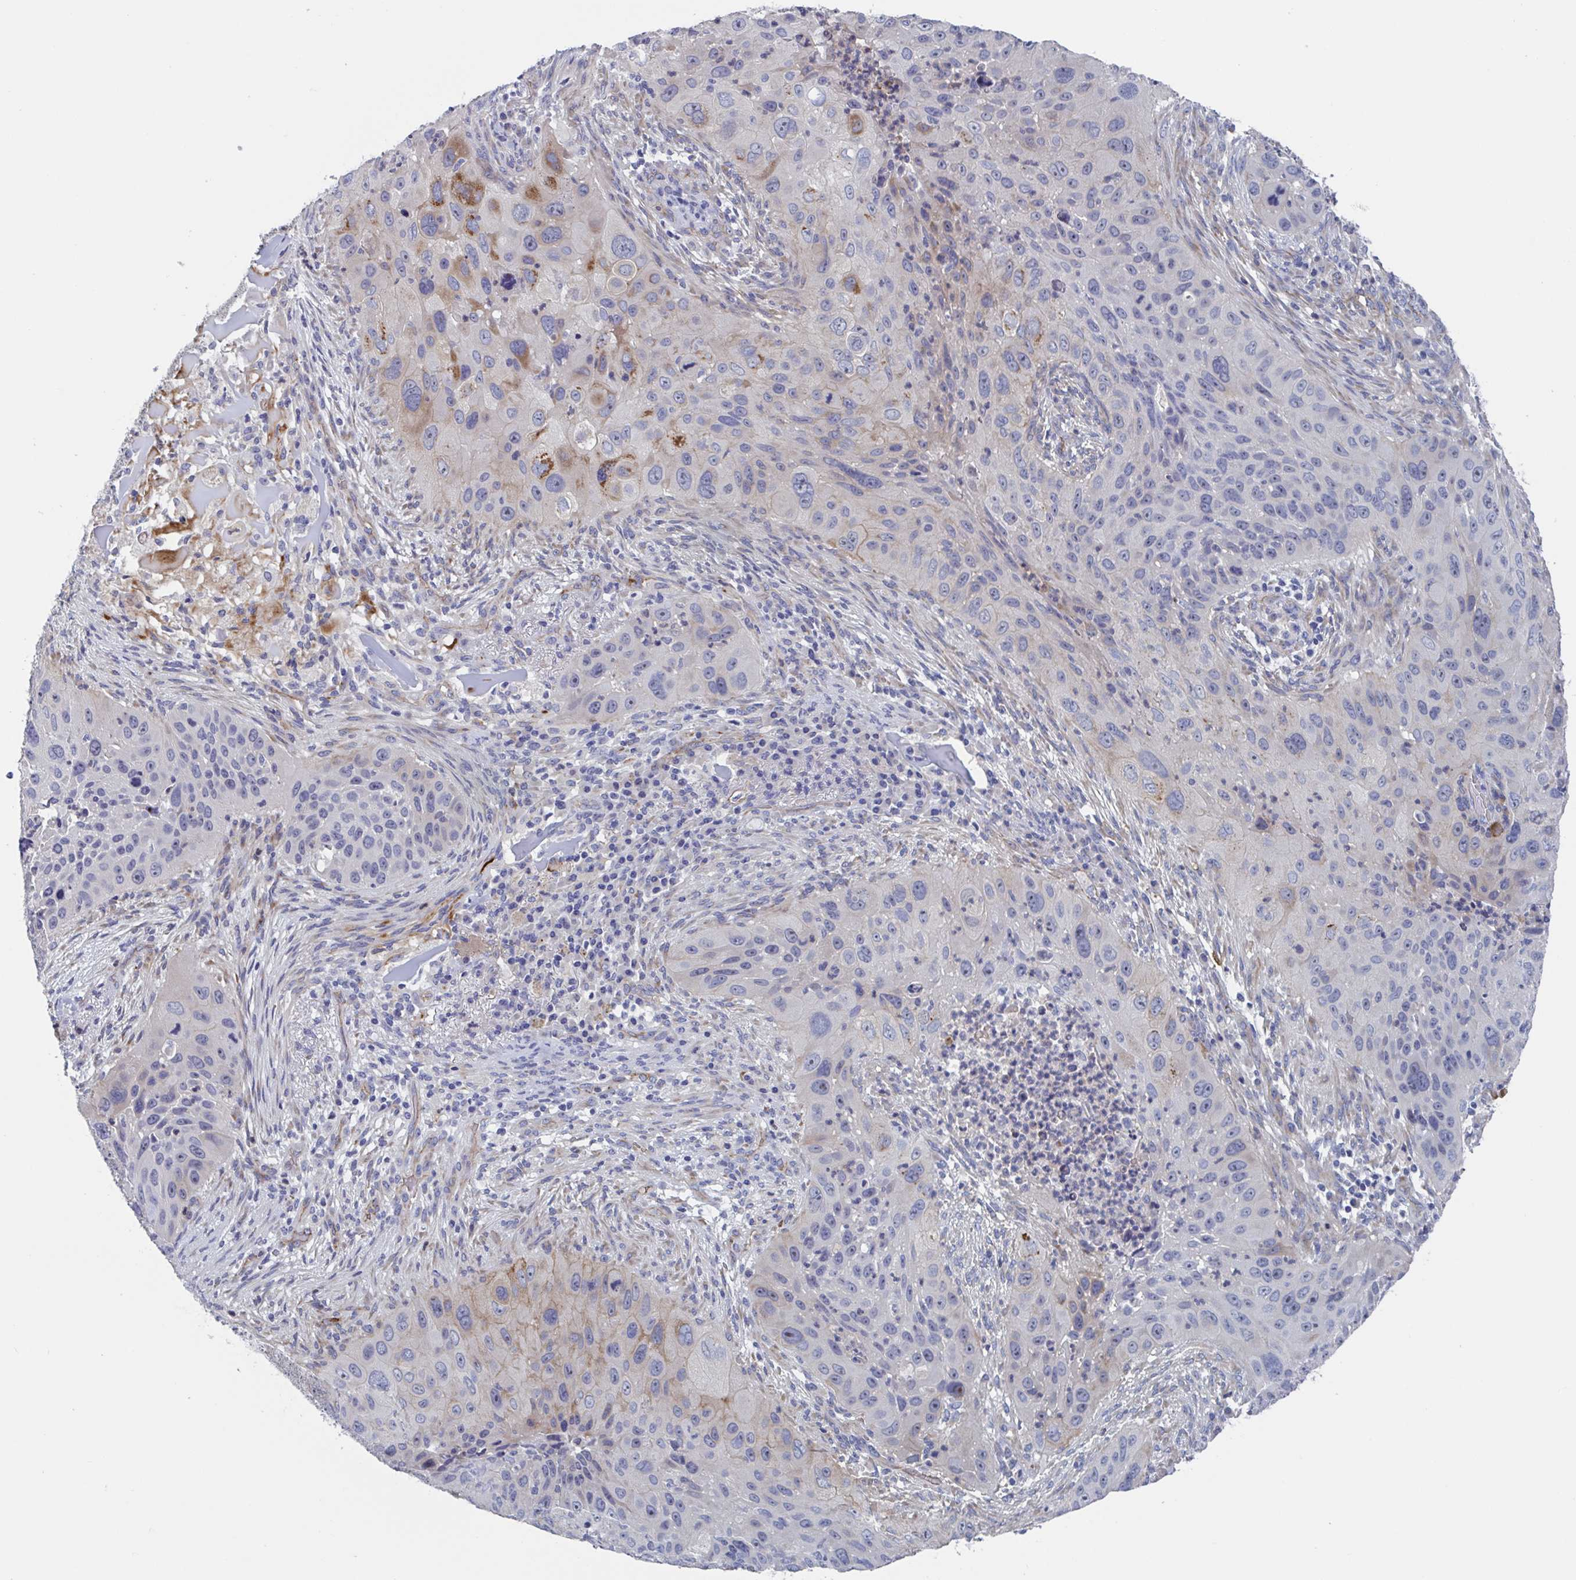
{"staining": {"intensity": "moderate", "quantity": "<25%", "location": "cytoplasmic/membranous"}, "tissue": "lung cancer", "cell_type": "Tumor cells", "image_type": "cancer", "snomed": [{"axis": "morphology", "description": "Squamous cell carcinoma, NOS"}, {"axis": "topography", "description": "Lung"}], "caption": "Moderate cytoplasmic/membranous positivity is identified in about <25% of tumor cells in lung cancer (squamous cell carcinoma).", "gene": "ST14", "patient": {"sex": "male", "age": 63}}